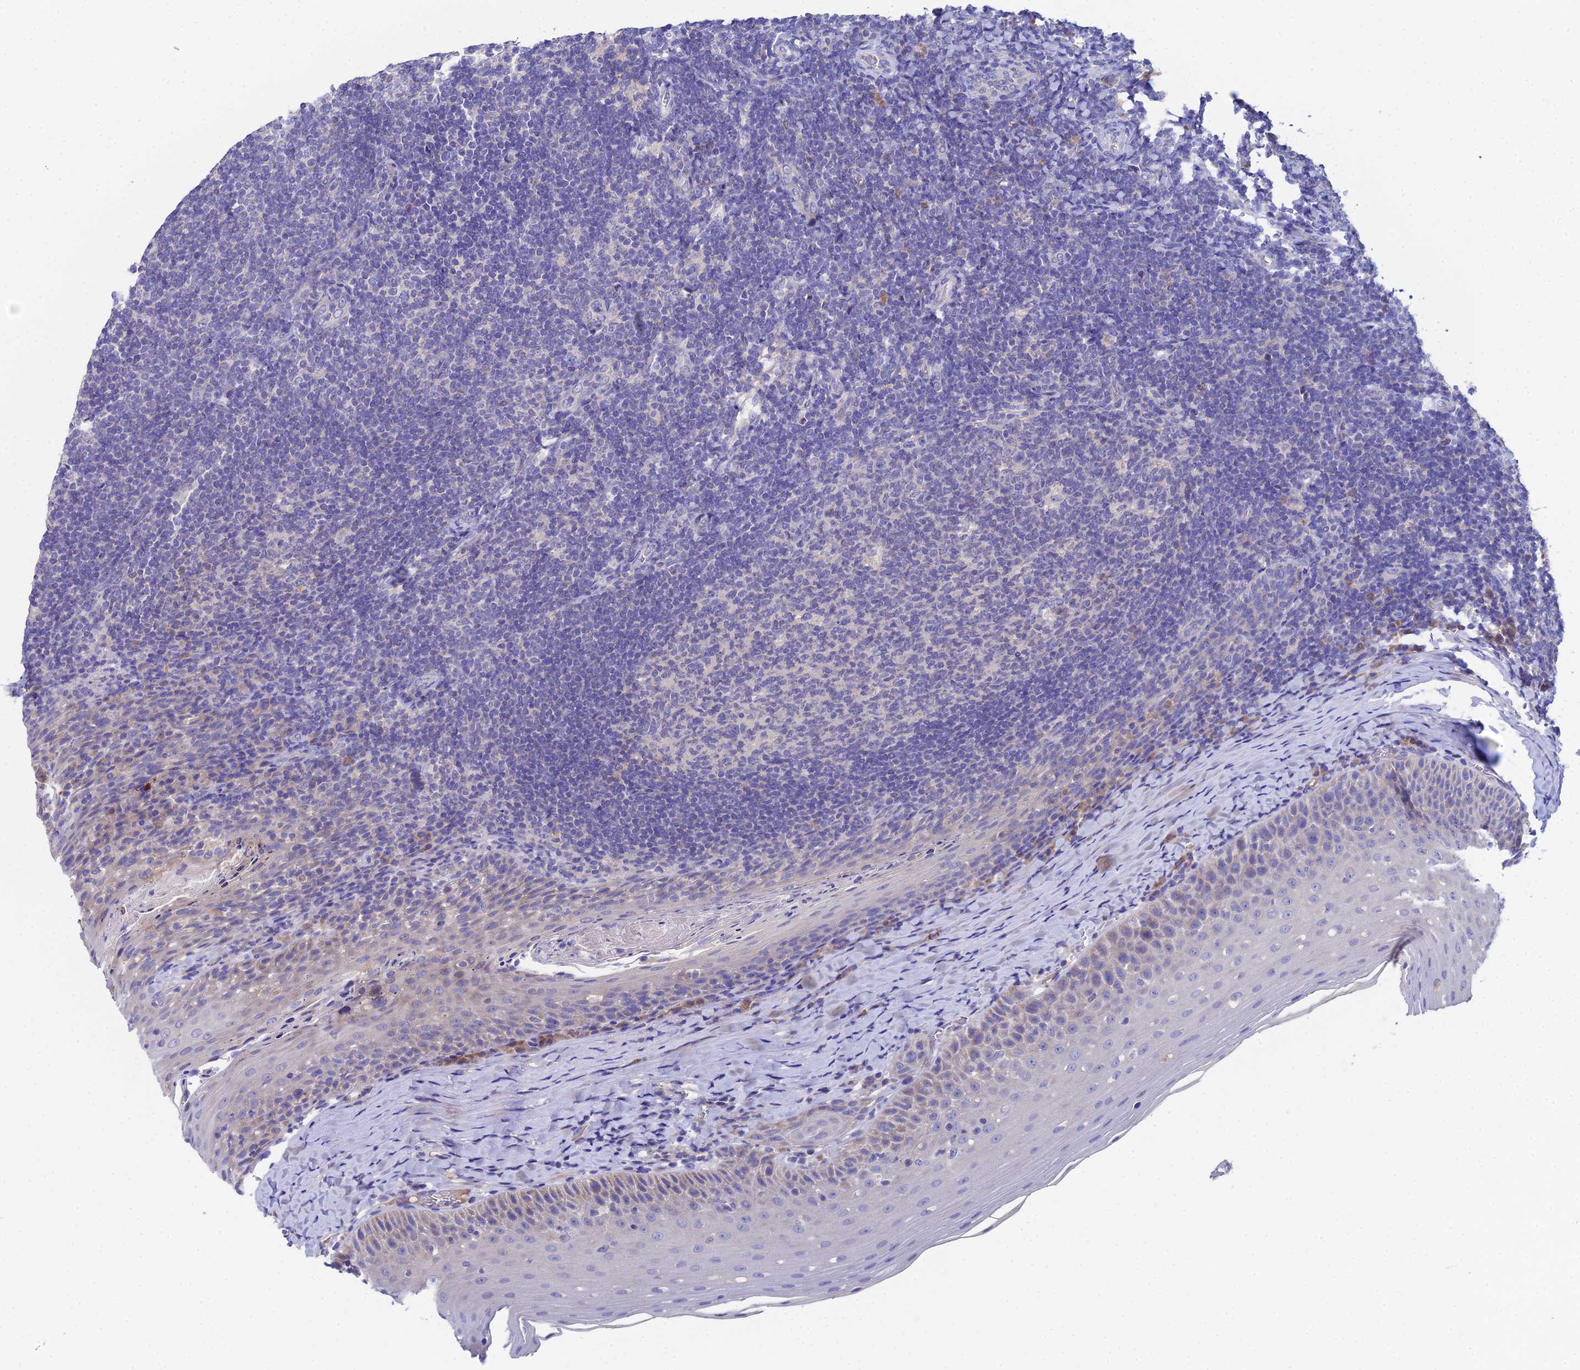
{"staining": {"intensity": "weak", "quantity": "<25%", "location": "cytoplasmic/membranous"}, "tissue": "tonsil", "cell_type": "Germinal center cells", "image_type": "normal", "snomed": [{"axis": "morphology", "description": "Normal tissue, NOS"}, {"axis": "topography", "description": "Tonsil"}], "caption": "Human tonsil stained for a protein using IHC exhibits no positivity in germinal center cells.", "gene": "UBE2L3", "patient": {"sex": "female", "age": 10}}